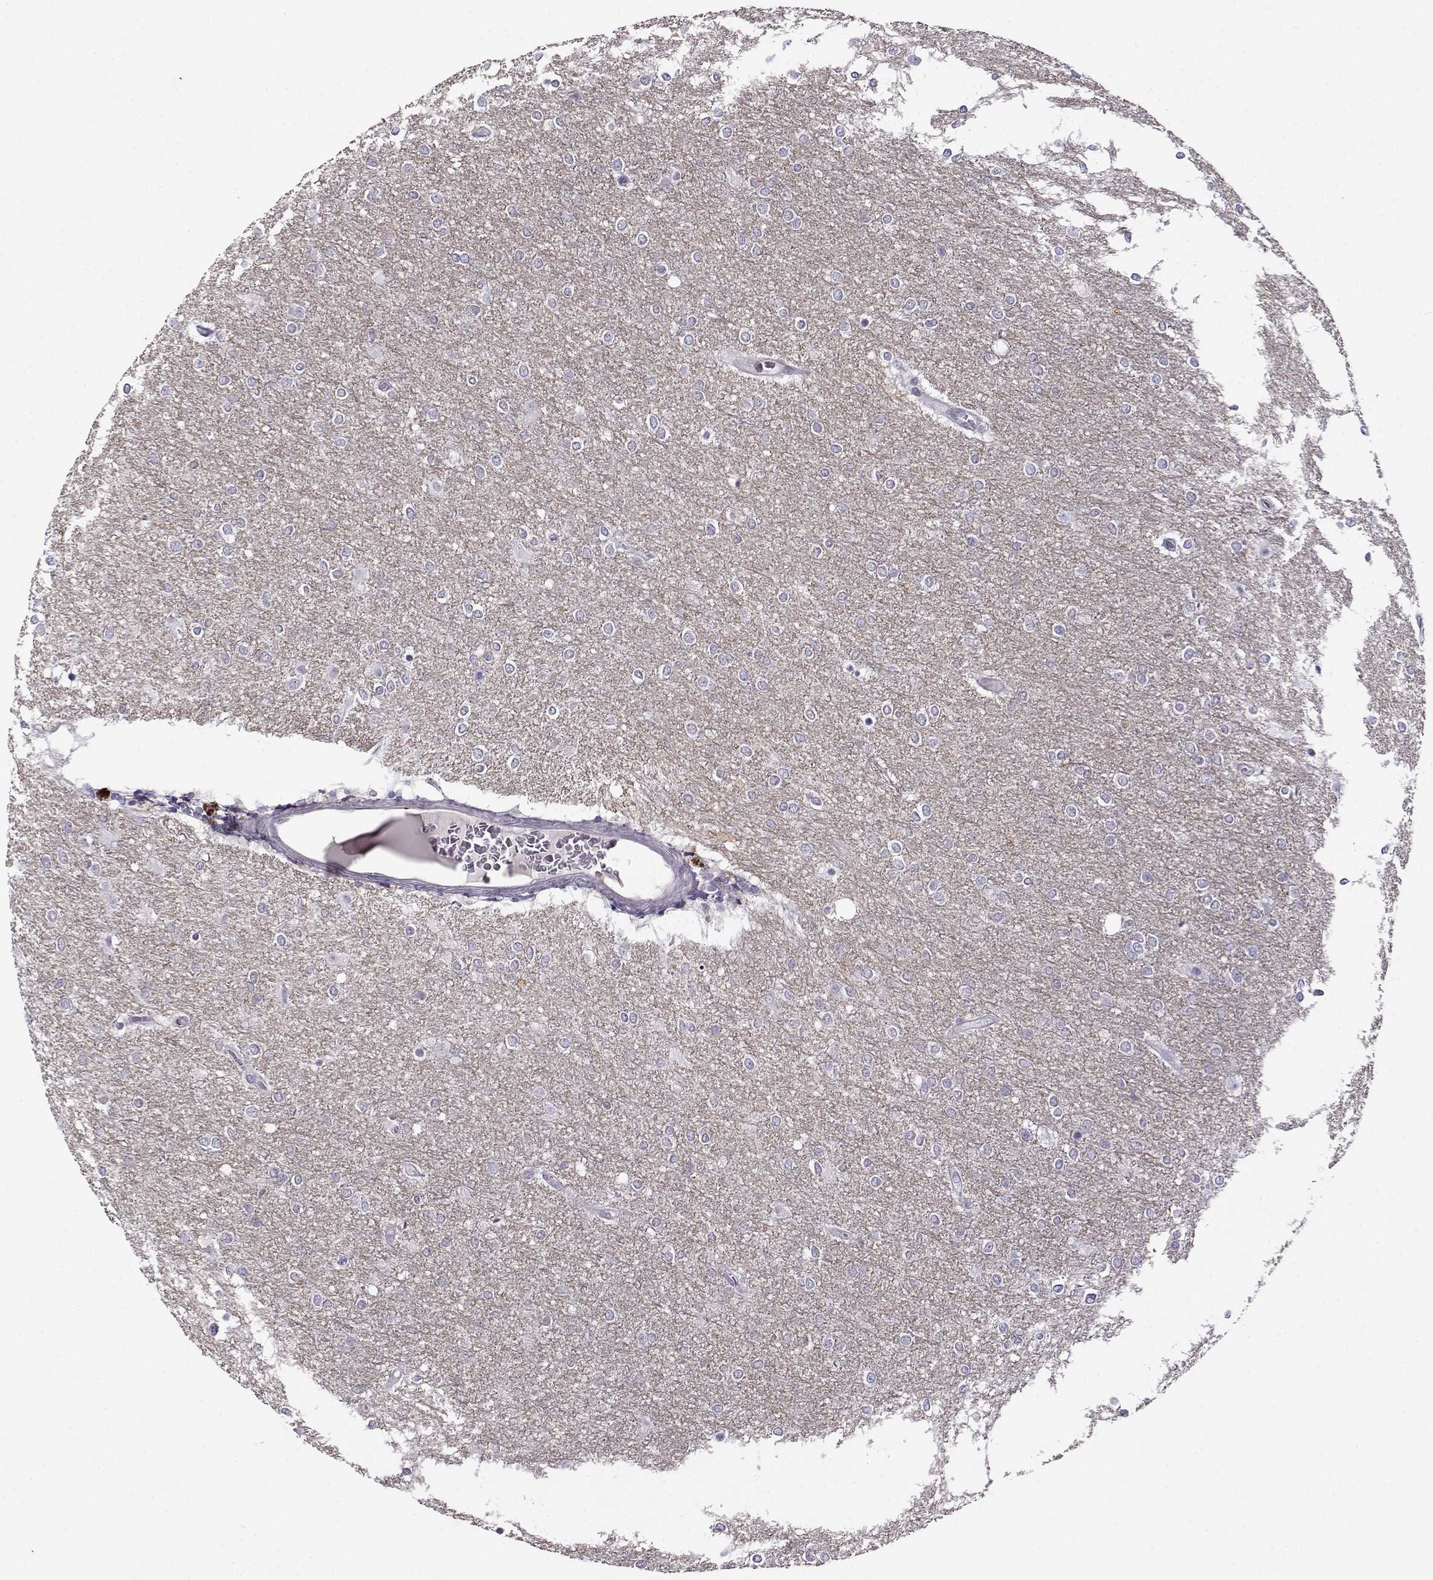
{"staining": {"intensity": "negative", "quantity": "none", "location": "none"}, "tissue": "glioma", "cell_type": "Tumor cells", "image_type": "cancer", "snomed": [{"axis": "morphology", "description": "Glioma, malignant, High grade"}, {"axis": "topography", "description": "Brain"}], "caption": "Tumor cells show no significant protein positivity in glioma.", "gene": "BACH1", "patient": {"sex": "female", "age": 61}}